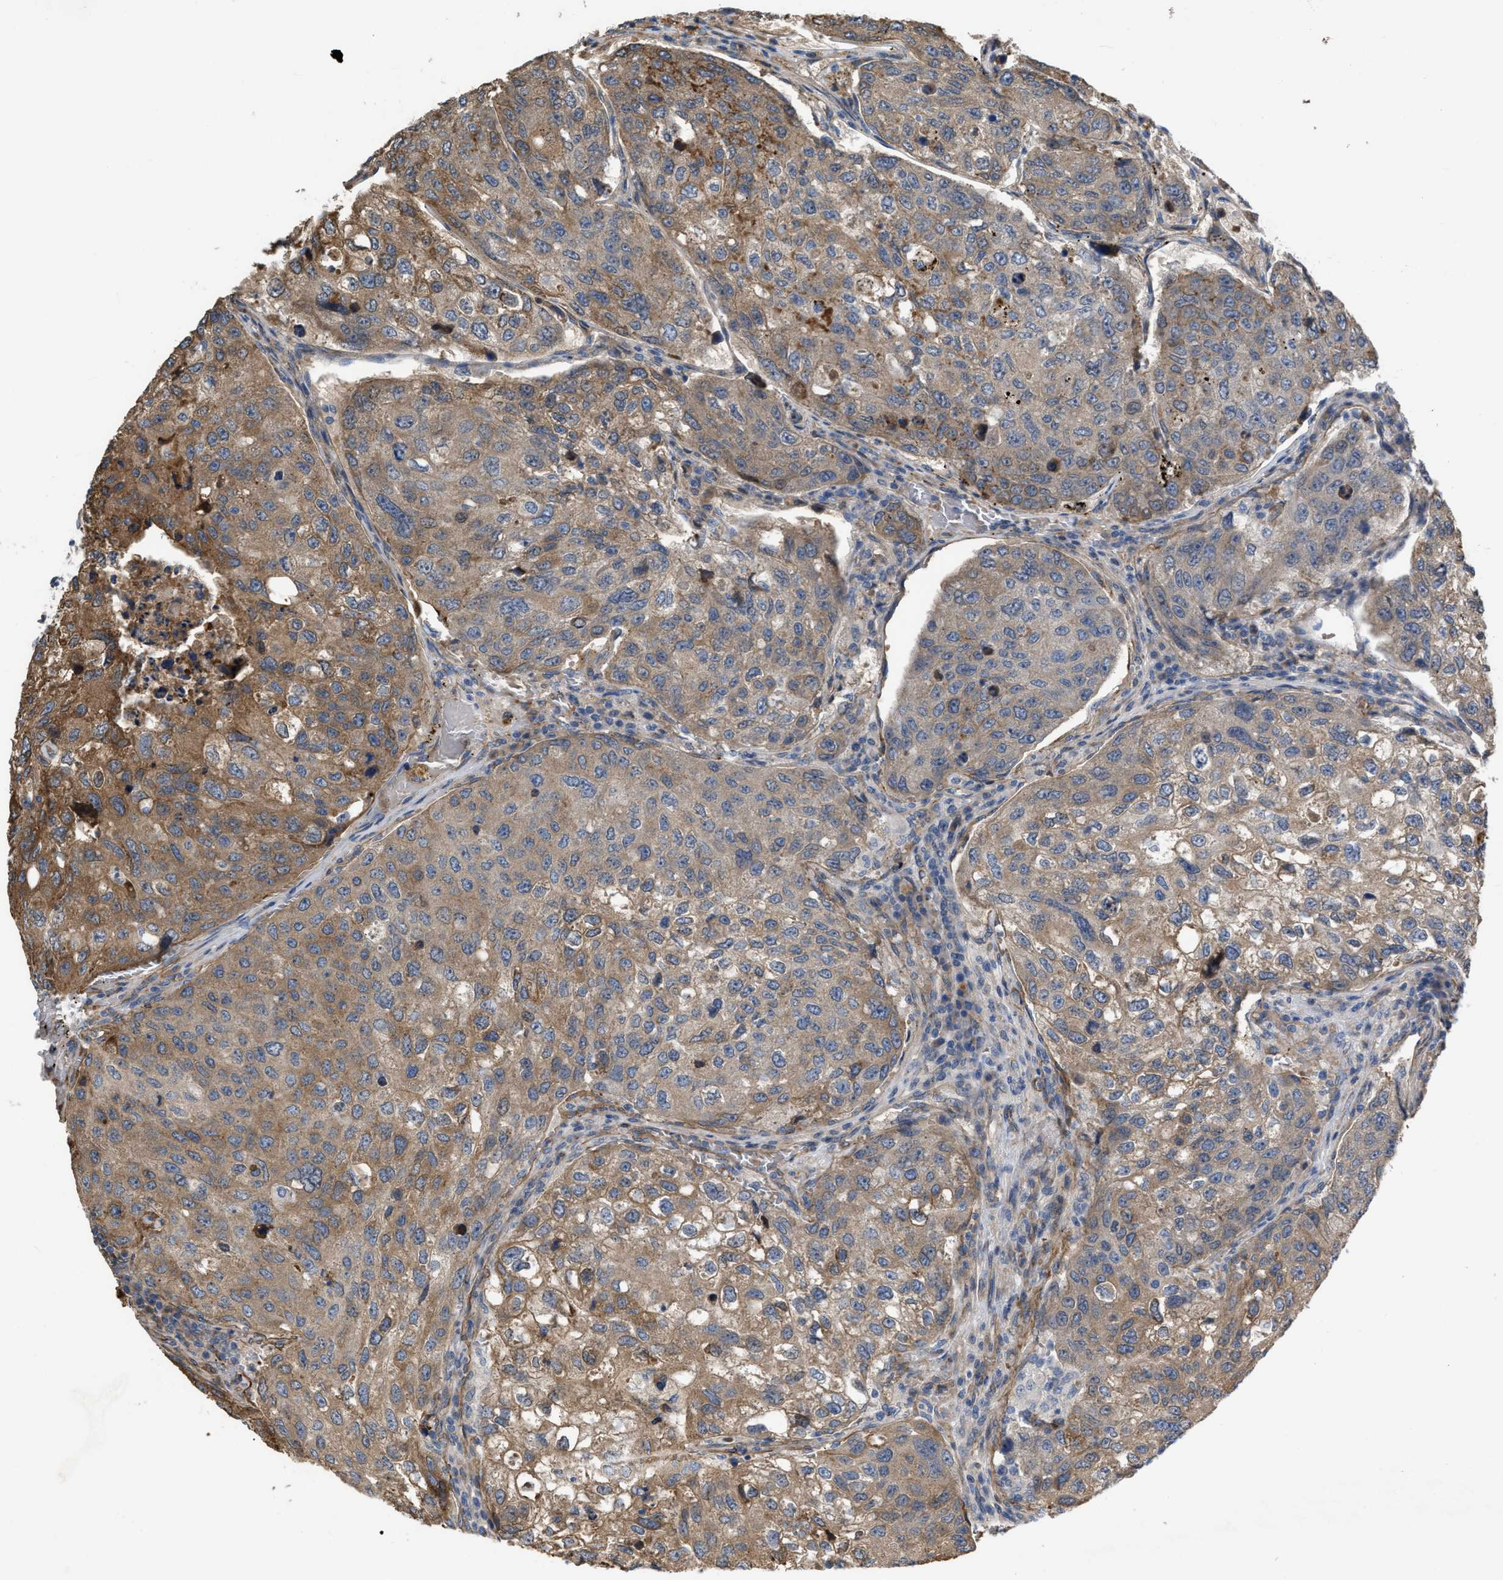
{"staining": {"intensity": "moderate", "quantity": ">75%", "location": "cytoplasmic/membranous"}, "tissue": "urothelial cancer", "cell_type": "Tumor cells", "image_type": "cancer", "snomed": [{"axis": "morphology", "description": "Urothelial carcinoma, High grade"}, {"axis": "topography", "description": "Lymph node"}, {"axis": "topography", "description": "Urinary bladder"}], "caption": "Tumor cells display medium levels of moderate cytoplasmic/membranous staining in approximately >75% of cells in high-grade urothelial carcinoma. Using DAB (brown) and hematoxylin (blue) stains, captured at high magnification using brightfield microscopy.", "gene": "SLC4A11", "patient": {"sex": "male", "age": 51}}